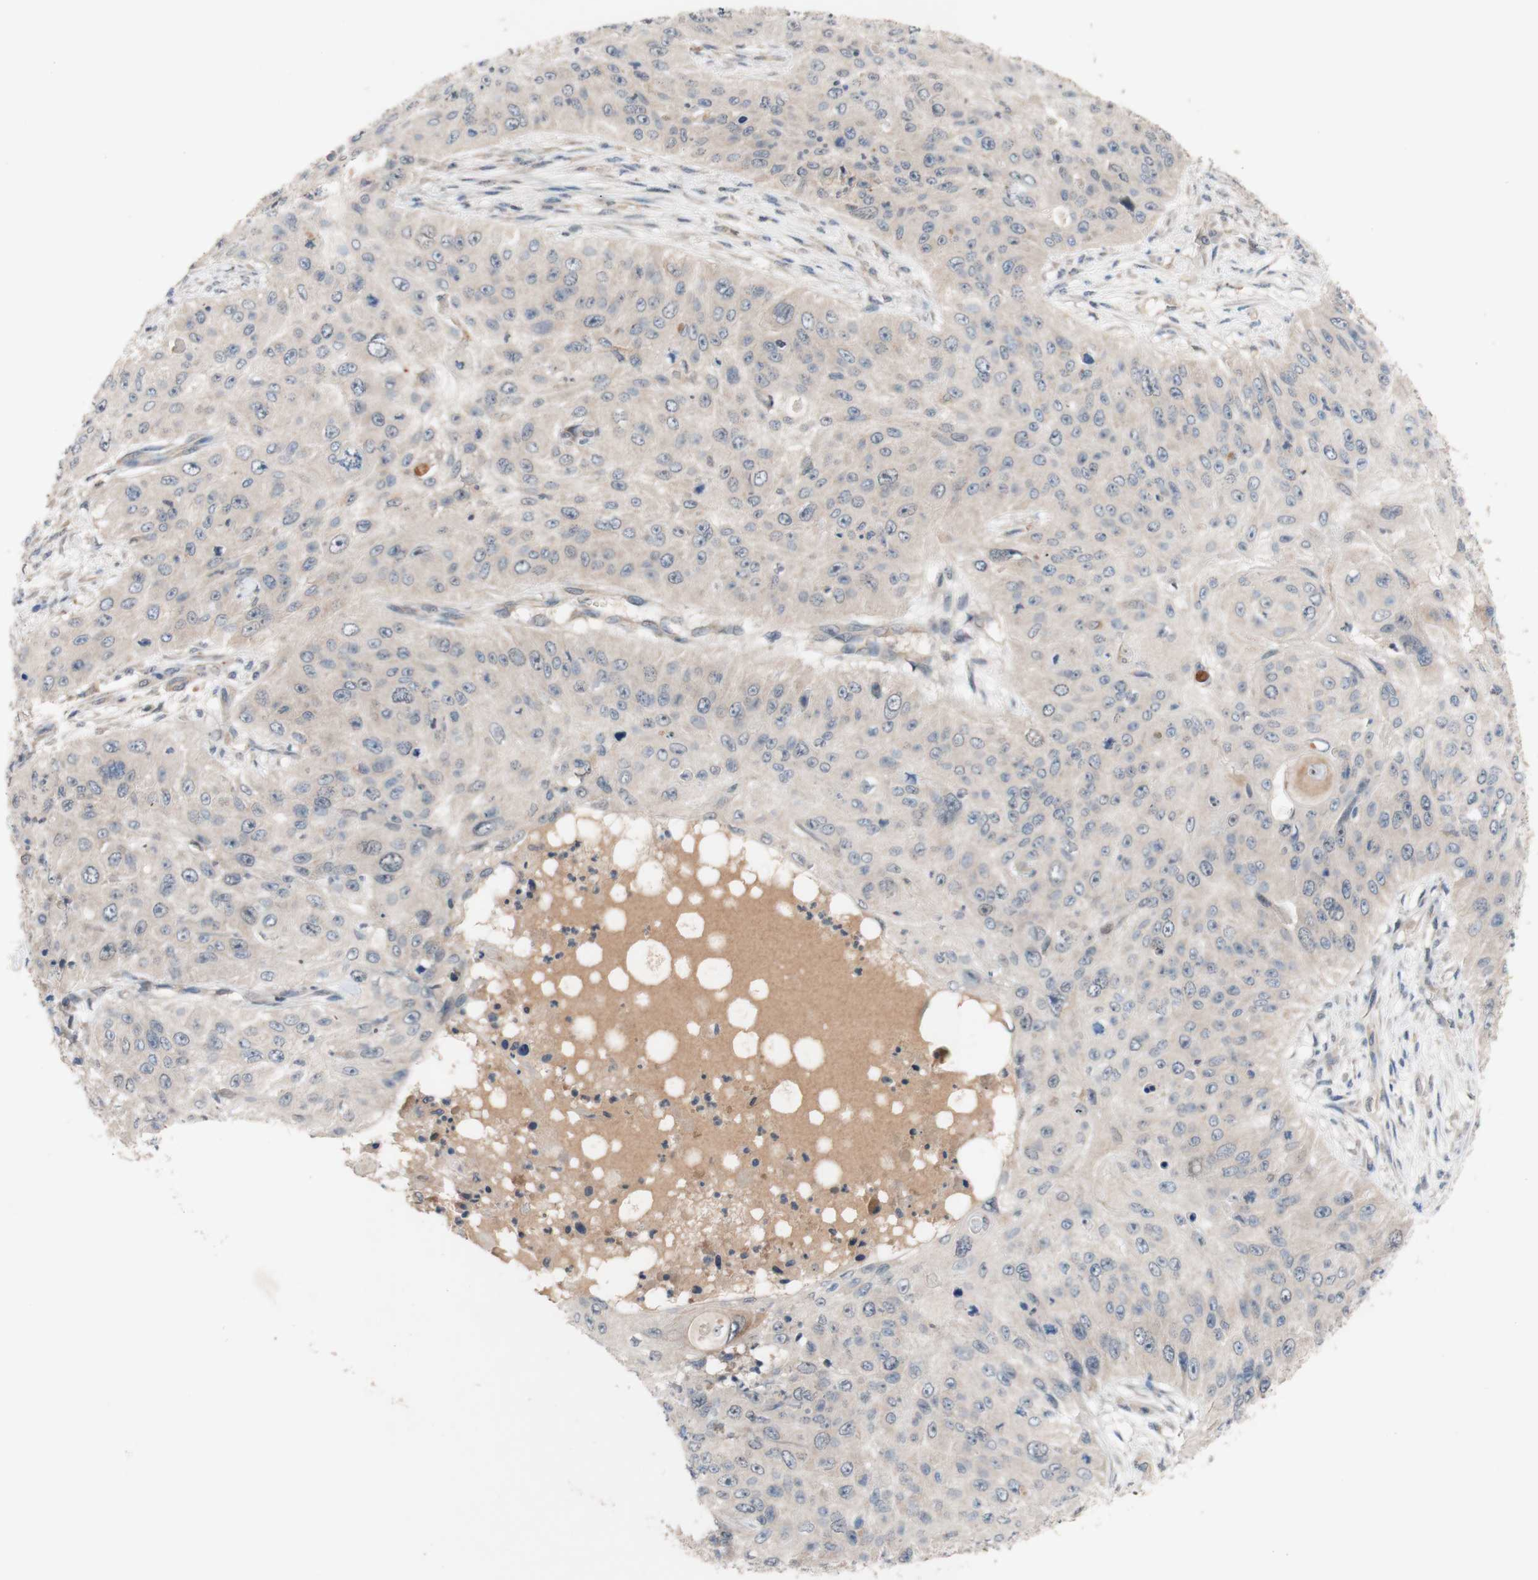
{"staining": {"intensity": "weak", "quantity": "<25%", "location": "cytoplasmic/membranous"}, "tissue": "skin cancer", "cell_type": "Tumor cells", "image_type": "cancer", "snomed": [{"axis": "morphology", "description": "Squamous cell carcinoma, NOS"}, {"axis": "topography", "description": "Skin"}], "caption": "There is no significant staining in tumor cells of skin cancer (squamous cell carcinoma).", "gene": "PEX2", "patient": {"sex": "female", "age": 80}}